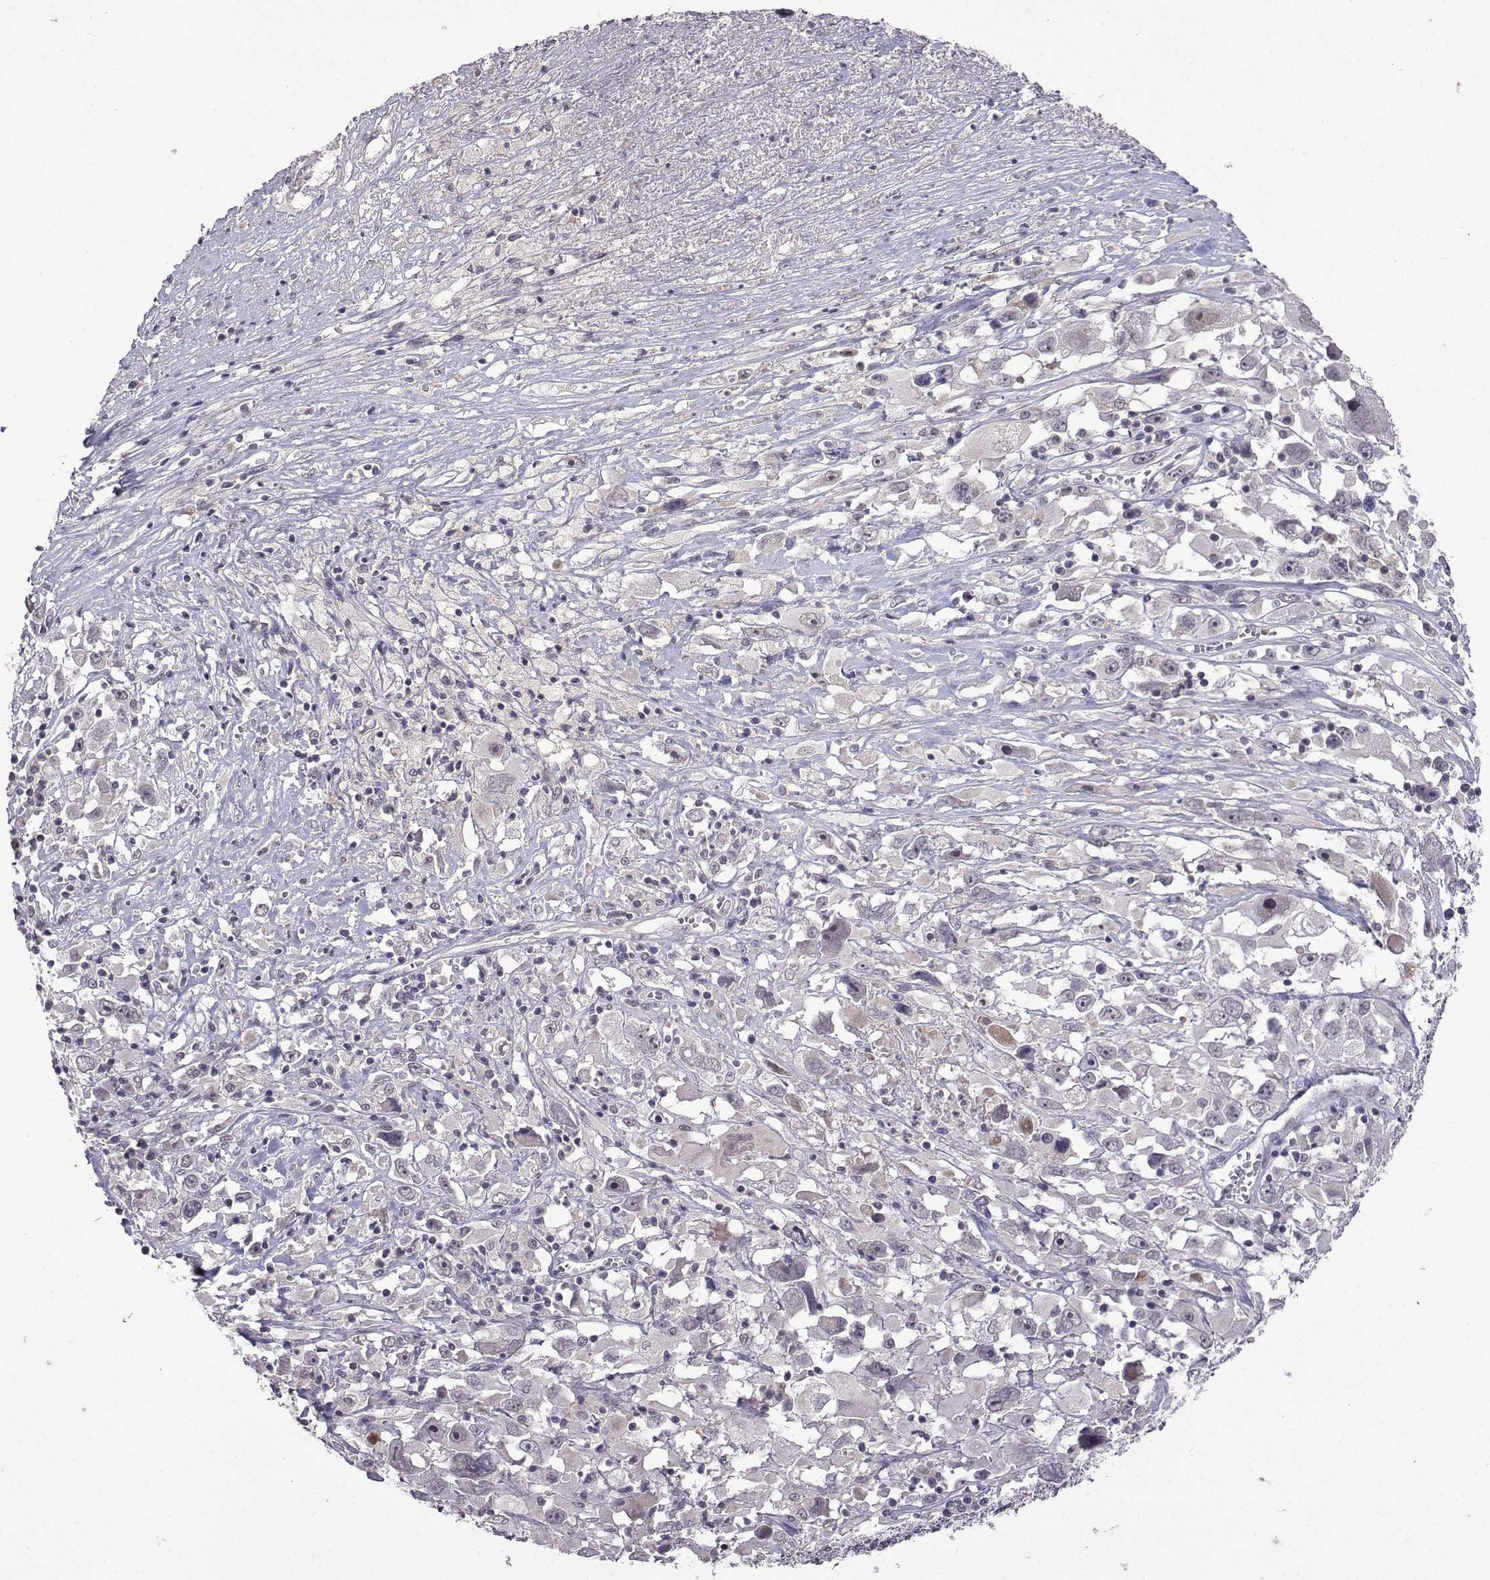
{"staining": {"intensity": "negative", "quantity": "none", "location": "none"}, "tissue": "melanoma", "cell_type": "Tumor cells", "image_type": "cancer", "snomed": [{"axis": "morphology", "description": "Malignant melanoma, Metastatic site"}, {"axis": "topography", "description": "Soft tissue"}], "caption": "High magnification brightfield microscopy of melanoma stained with DAB (brown) and counterstained with hematoxylin (blue): tumor cells show no significant positivity.", "gene": "CCL28", "patient": {"sex": "male", "age": 50}}